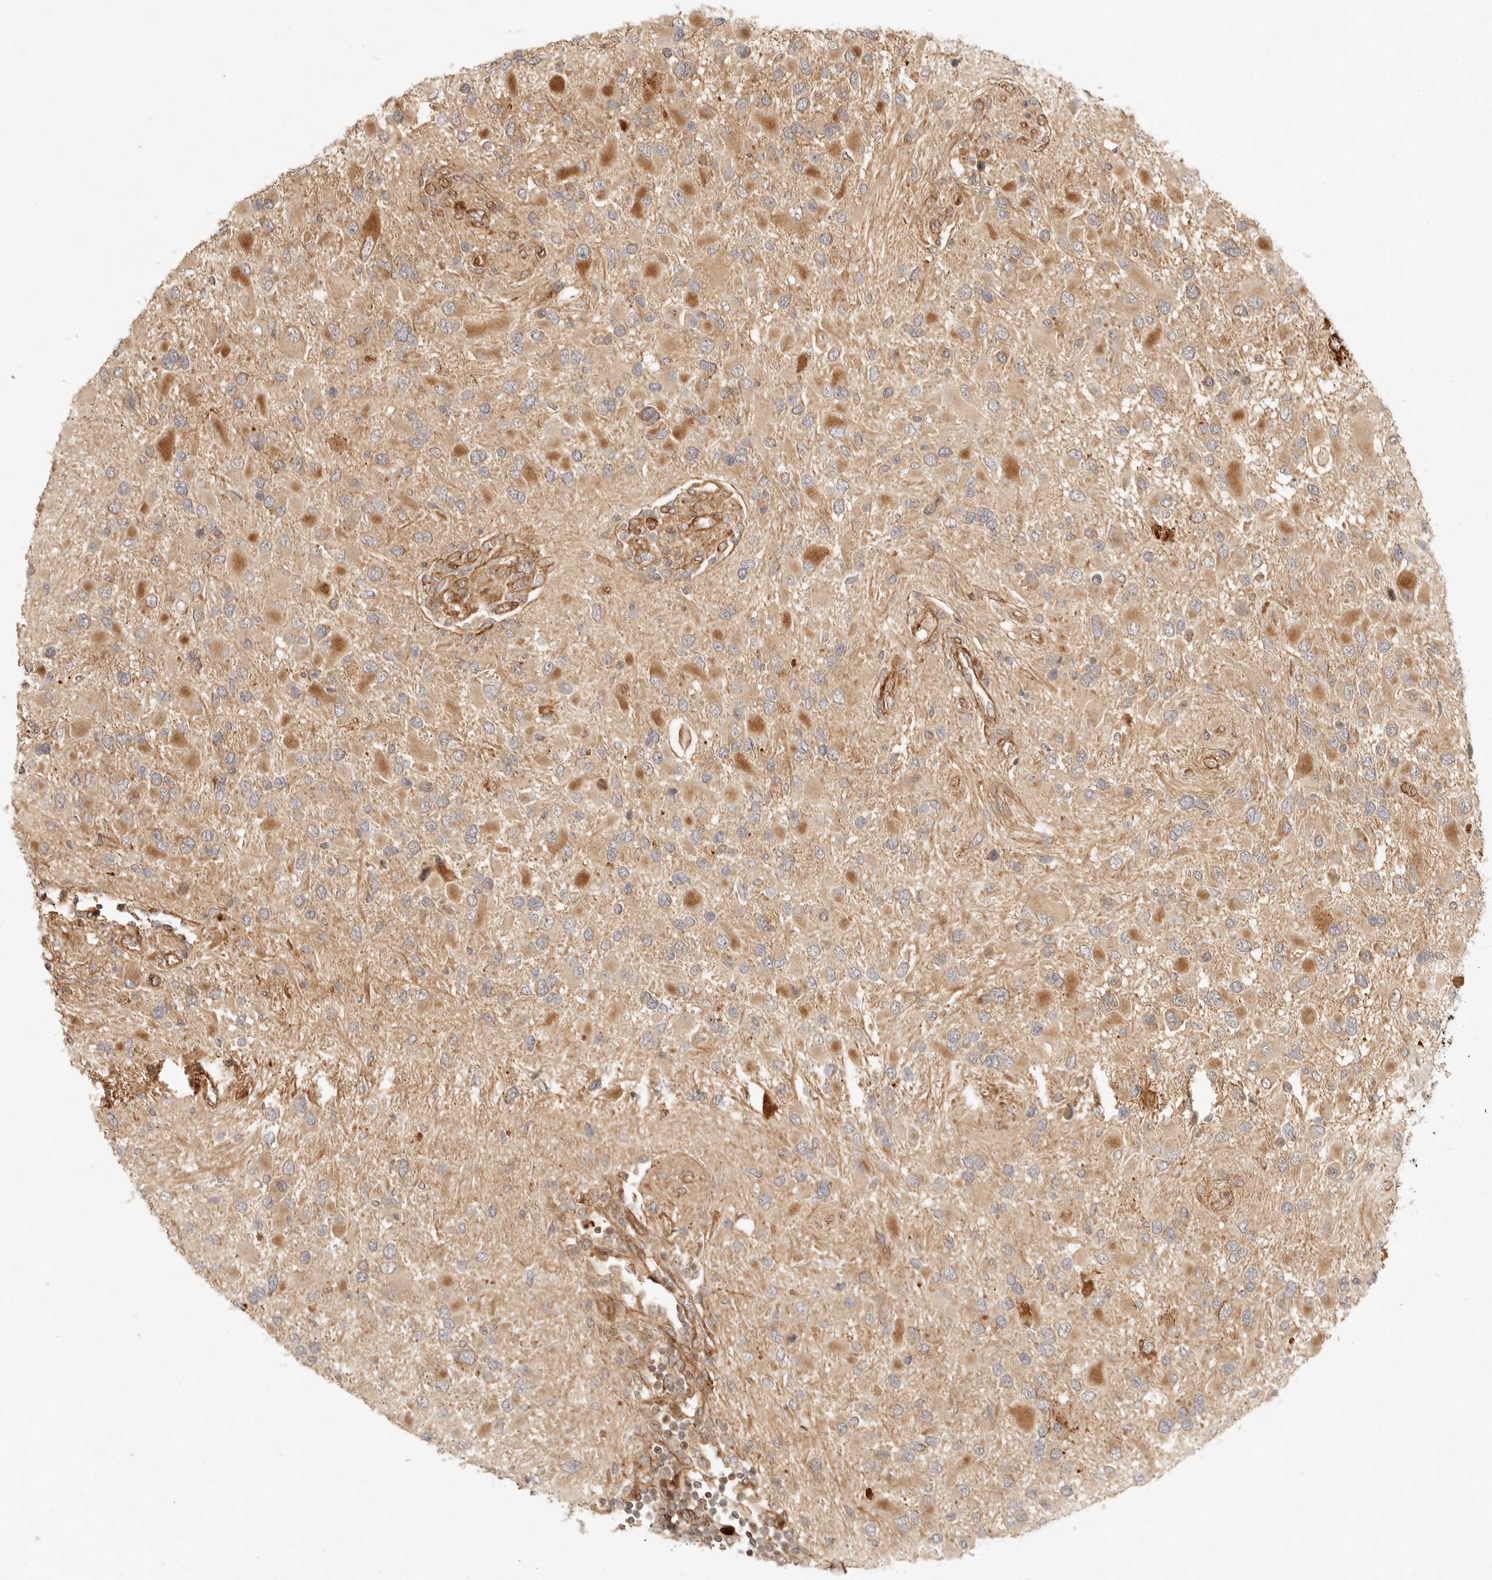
{"staining": {"intensity": "moderate", "quantity": "25%-75%", "location": "cytoplasmic/membranous"}, "tissue": "glioma", "cell_type": "Tumor cells", "image_type": "cancer", "snomed": [{"axis": "morphology", "description": "Glioma, malignant, High grade"}, {"axis": "topography", "description": "Brain"}], "caption": "DAB (3,3'-diaminobenzidine) immunohistochemical staining of human glioma displays moderate cytoplasmic/membranous protein positivity in about 25%-75% of tumor cells. (DAB IHC with brightfield microscopy, high magnification).", "gene": "KLHL38", "patient": {"sex": "male", "age": 53}}